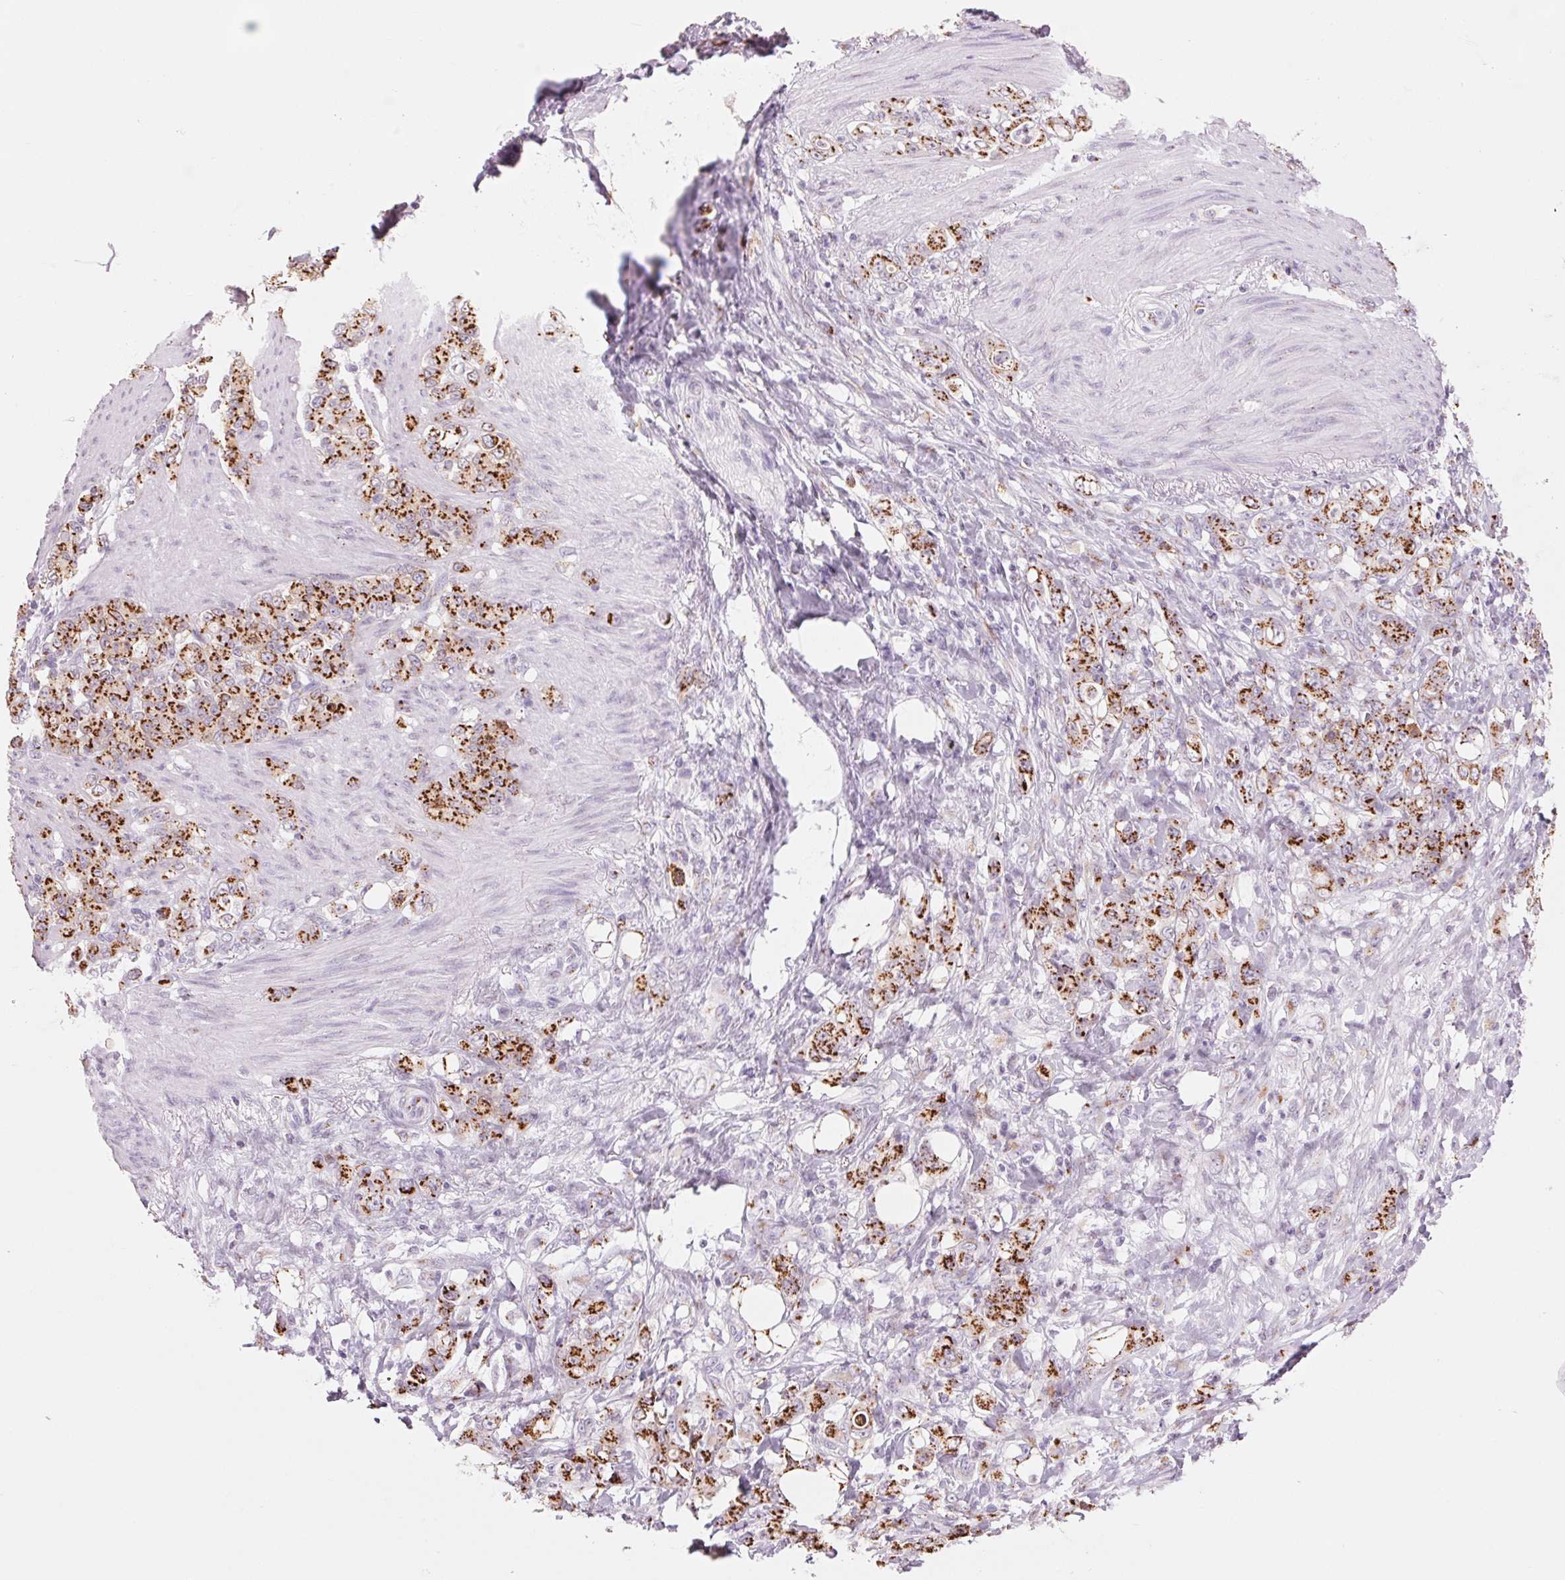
{"staining": {"intensity": "strong", "quantity": ">75%", "location": "cytoplasmic/membranous"}, "tissue": "stomach cancer", "cell_type": "Tumor cells", "image_type": "cancer", "snomed": [{"axis": "morphology", "description": "Adenocarcinoma, NOS"}, {"axis": "topography", "description": "Stomach"}], "caption": "The image exhibits staining of stomach cancer, revealing strong cytoplasmic/membranous protein expression (brown color) within tumor cells. The staining was performed using DAB, with brown indicating positive protein expression. Nuclei are stained blue with hematoxylin.", "gene": "GALNT7", "patient": {"sex": "female", "age": 79}}